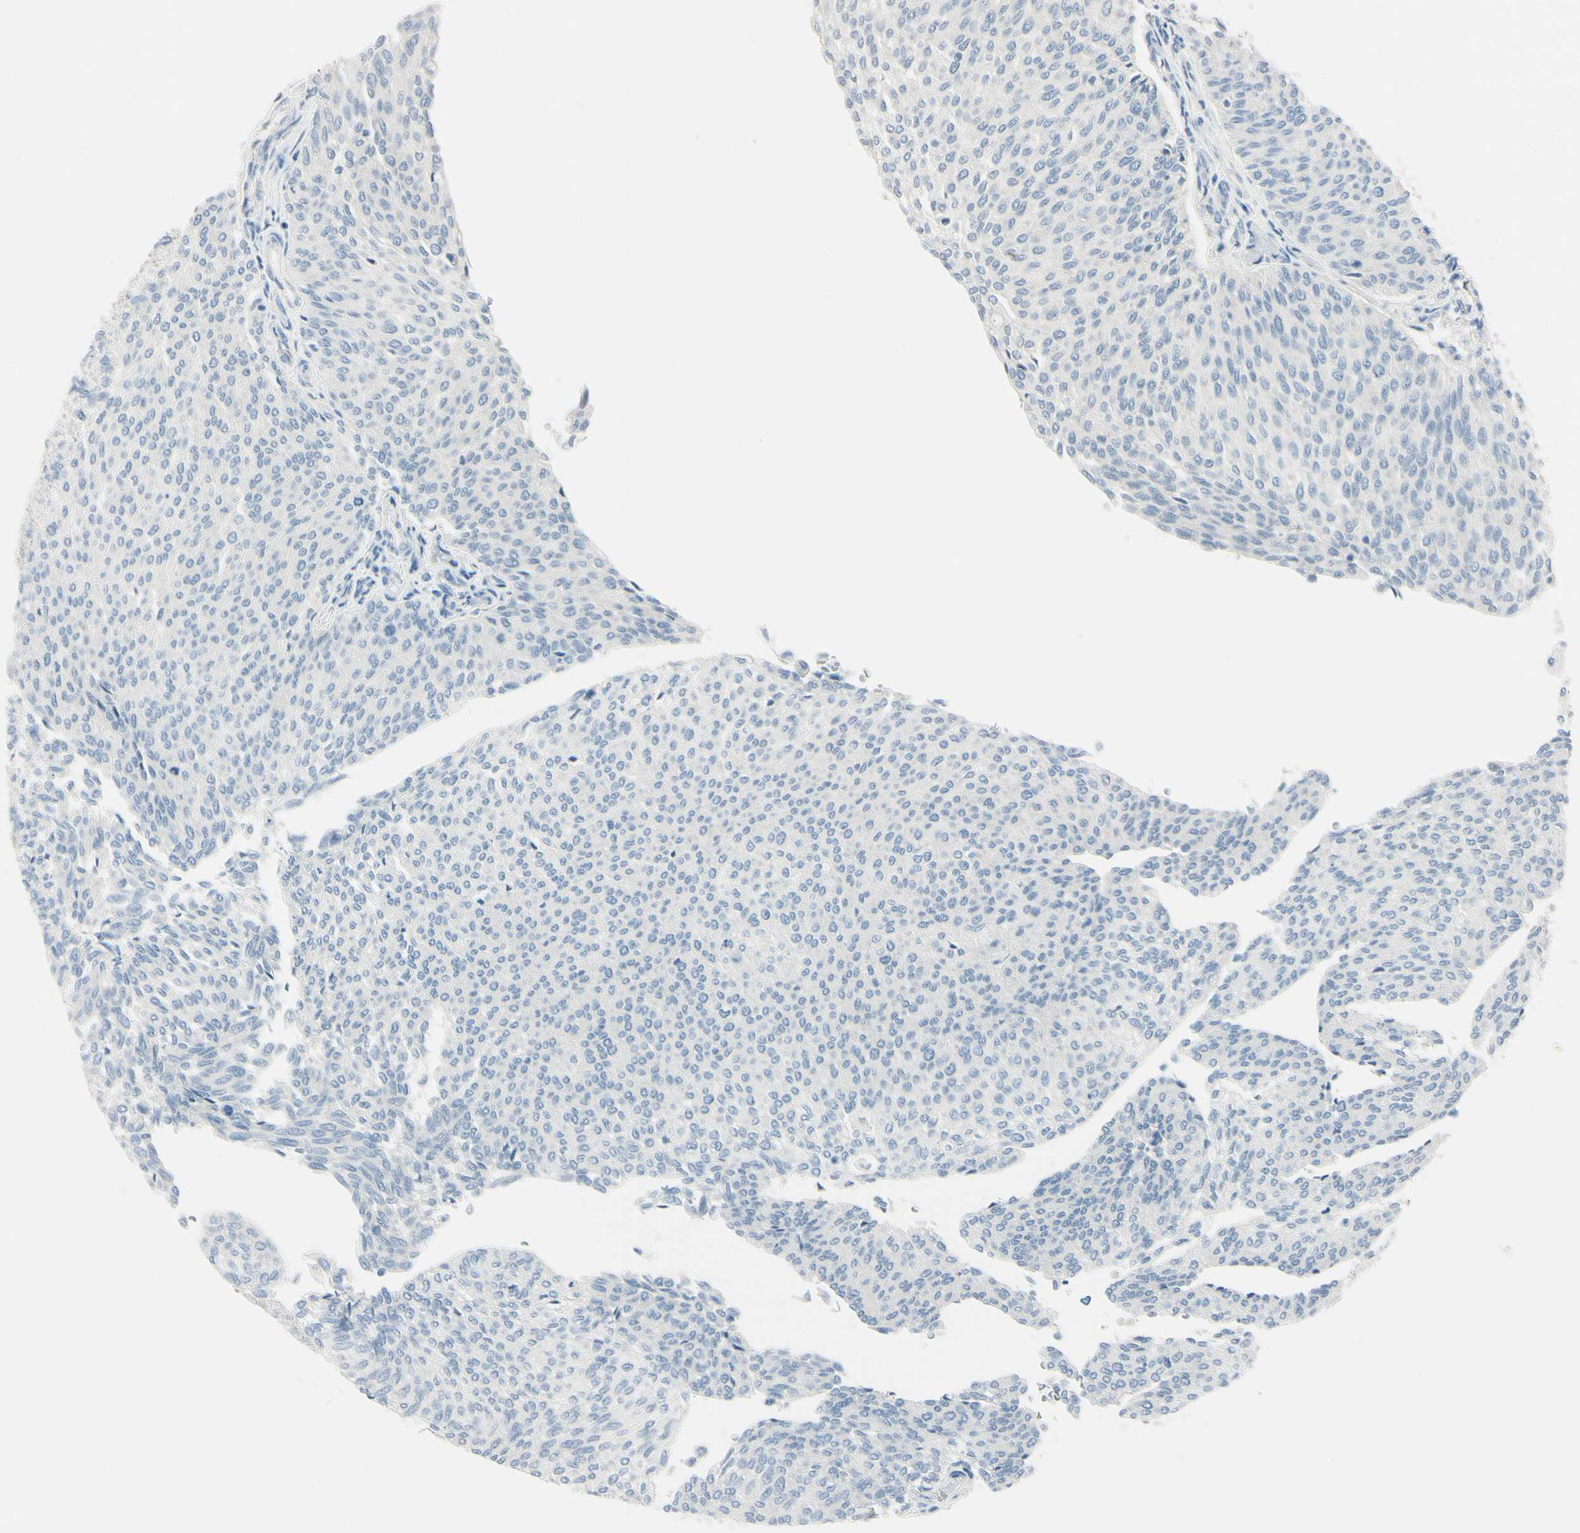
{"staining": {"intensity": "negative", "quantity": "none", "location": "none"}, "tissue": "urothelial cancer", "cell_type": "Tumor cells", "image_type": "cancer", "snomed": [{"axis": "morphology", "description": "Urothelial carcinoma, Low grade"}, {"axis": "topography", "description": "Urinary bladder"}], "caption": "This is an immunohistochemistry image of urothelial cancer. There is no positivity in tumor cells.", "gene": "ASB9", "patient": {"sex": "female", "age": 79}}